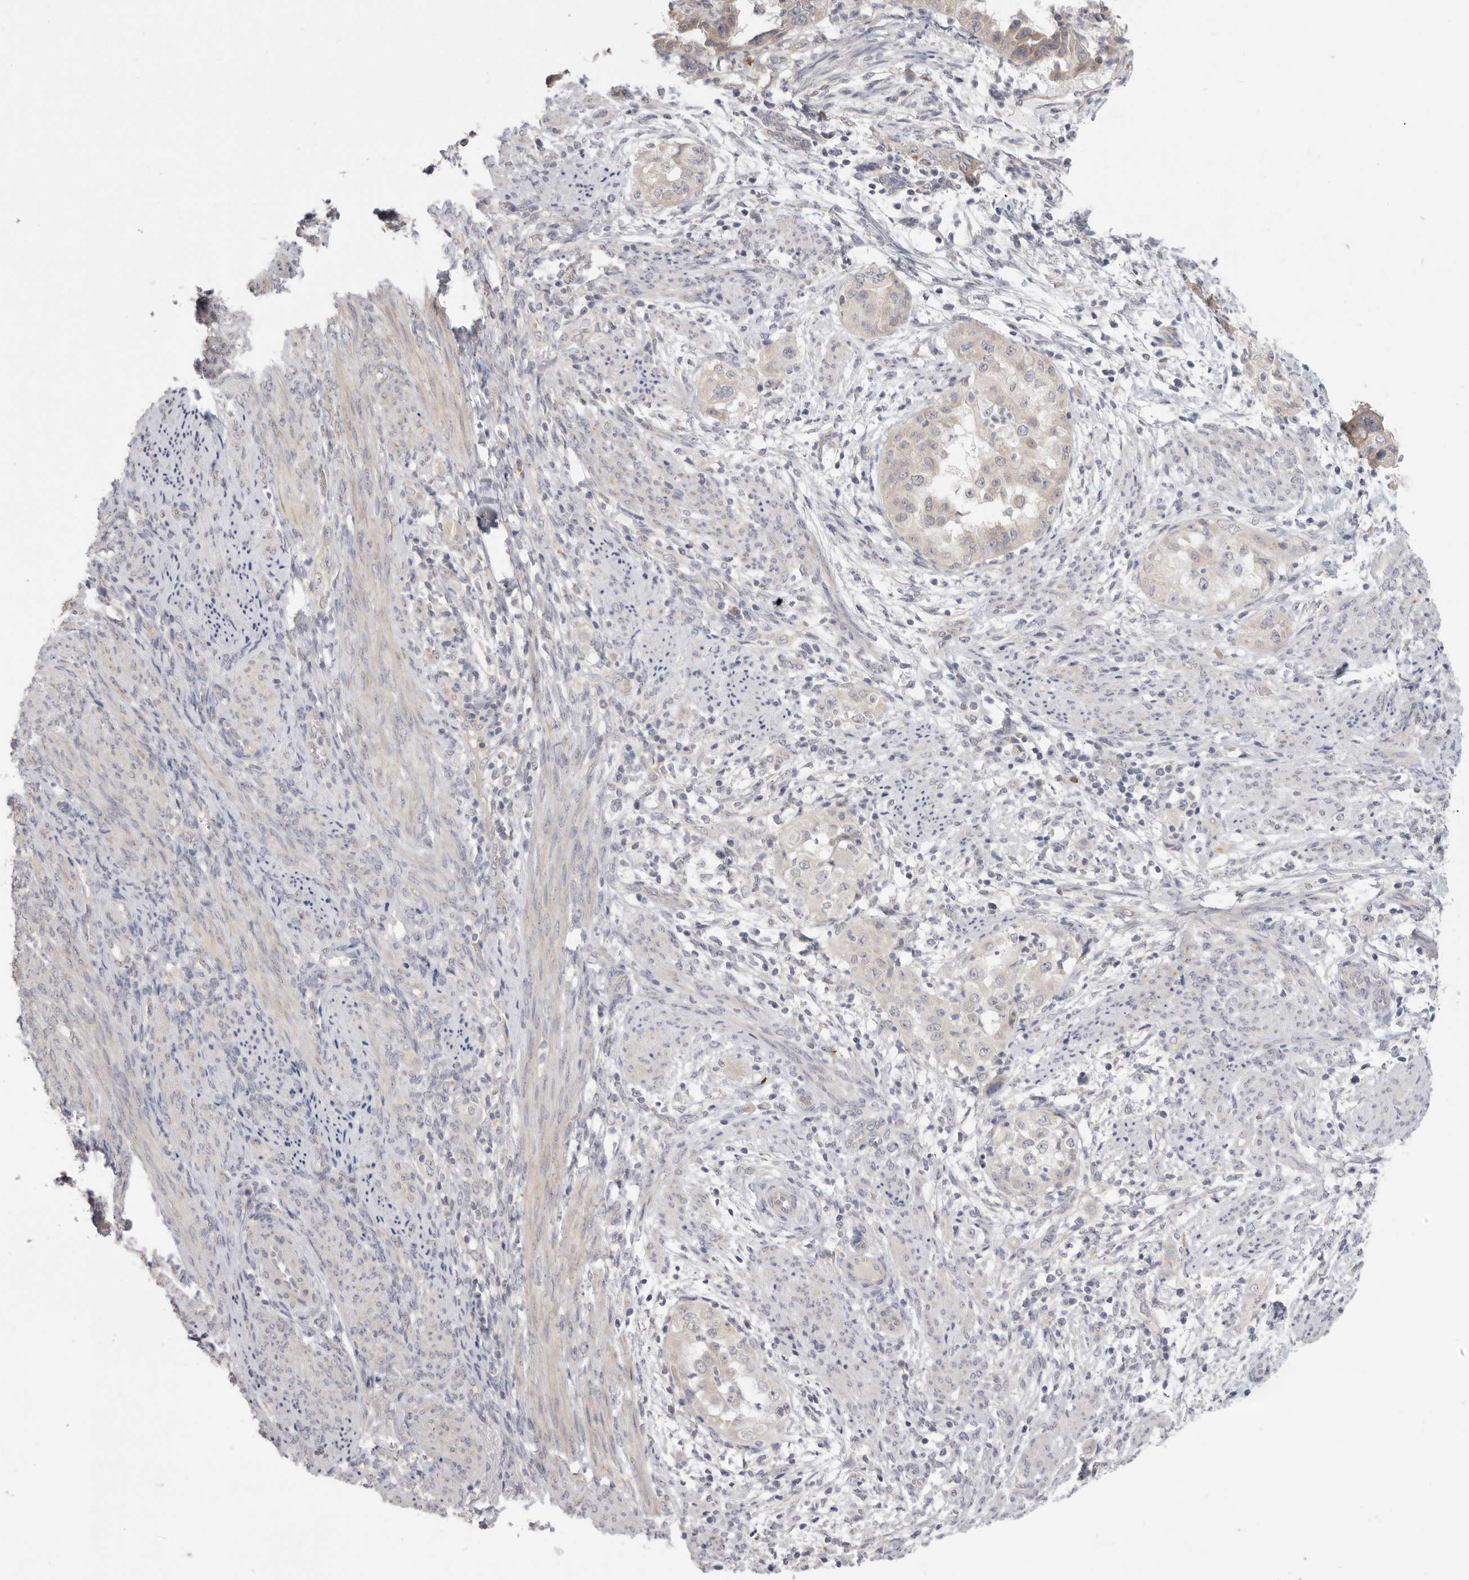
{"staining": {"intensity": "weak", "quantity": "25%-75%", "location": "cytoplasmic/membranous"}, "tissue": "endometrial cancer", "cell_type": "Tumor cells", "image_type": "cancer", "snomed": [{"axis": "morphology", "description": "Adenocarcinoma, NOS"}, {"axis": "topography", "description": "Endometrium"}], "caption": "Endometrial cancer was stained to show a protein in brown. There is low levels of weak cytoplasmic/membranous positivity in approximately 25%-75% of tumor cells.", "gene": "XIRP1", "patient": {"sex": "female", "age": 85}}